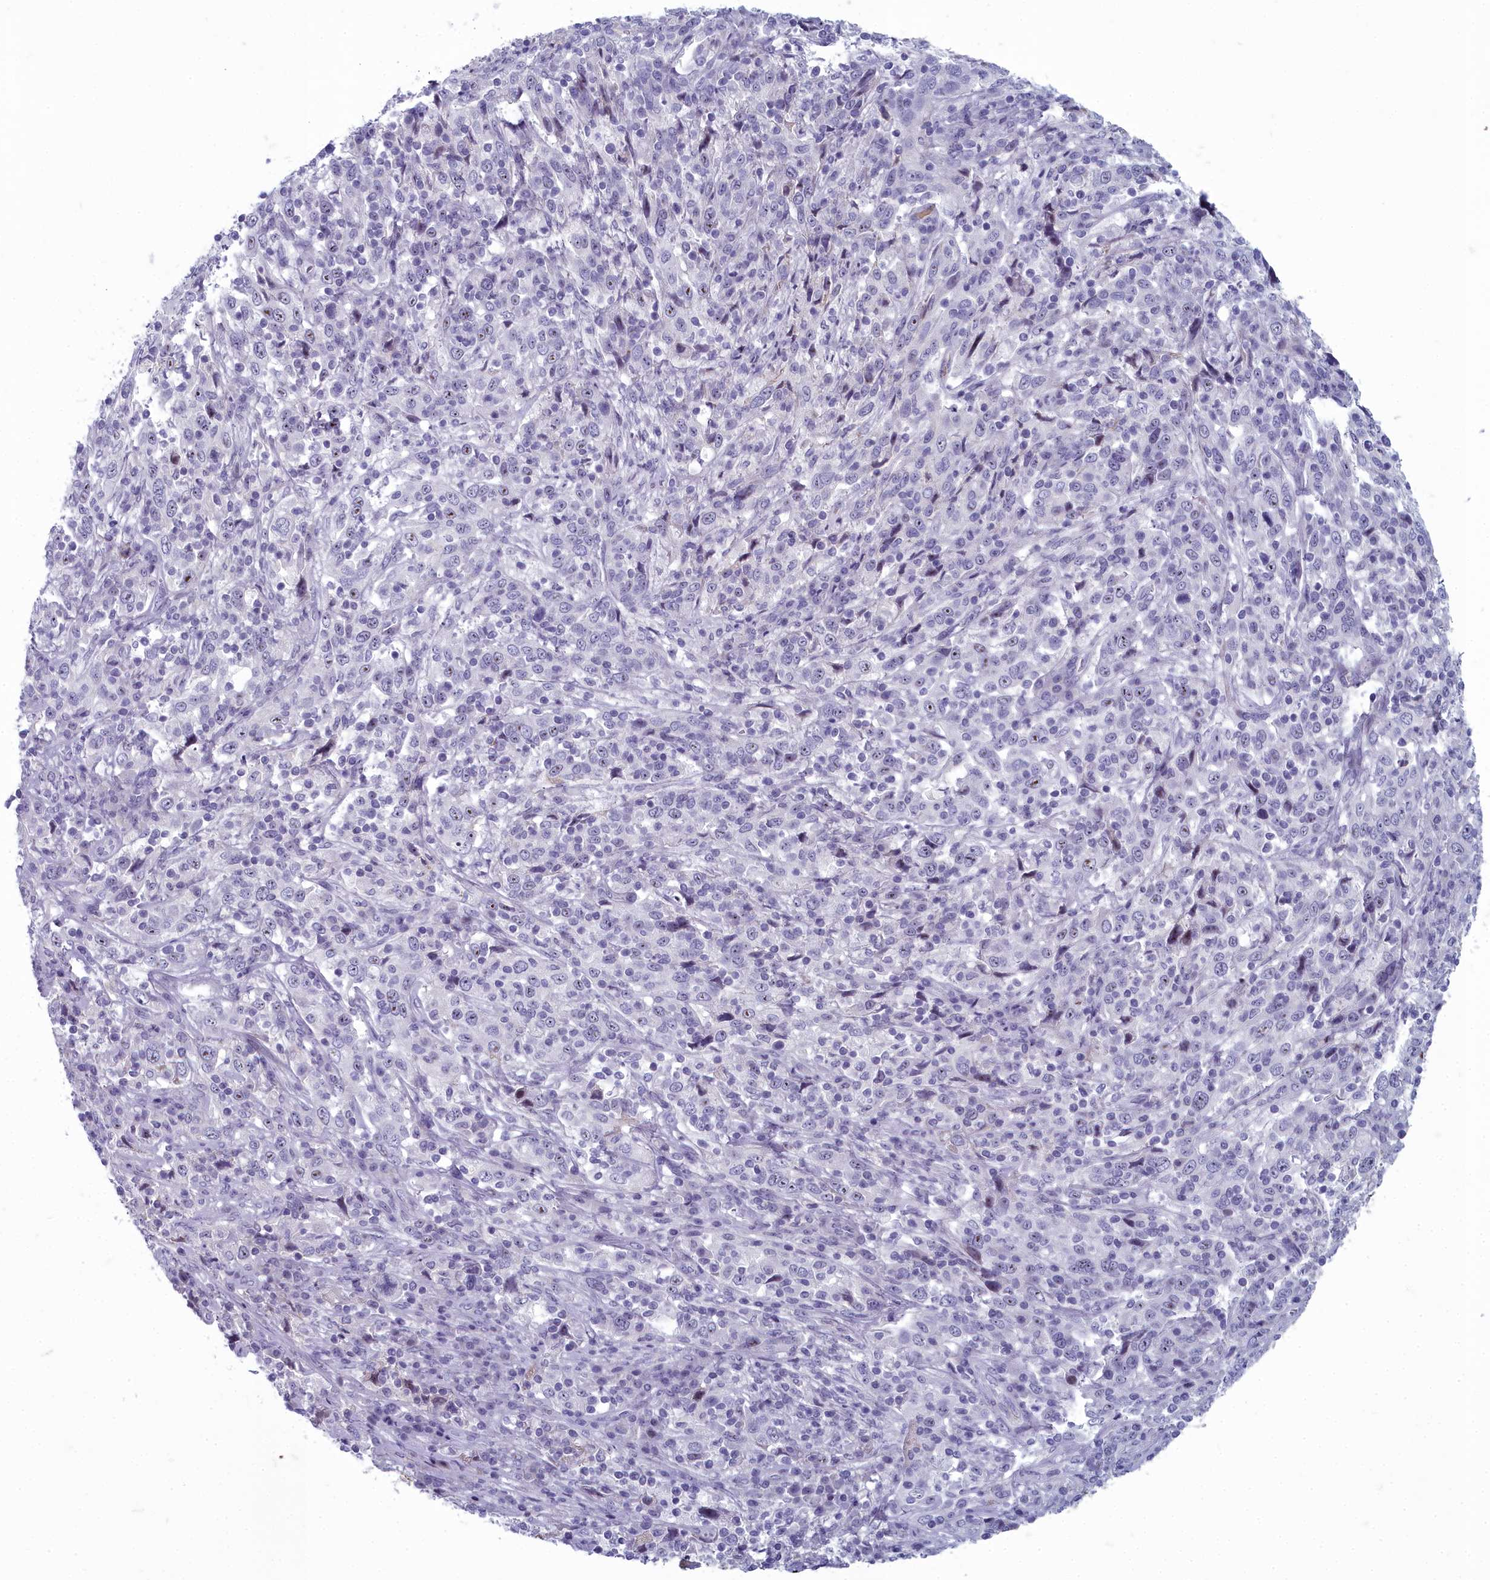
{"staining": {"intensity": "negative", "quantity": "none", "location": "none"}, "tissue": "cervical cancer", "cell_type": "Tumor cells", "image_type": "cancer", "snomed": [{"axis": "morphology", "description": "Squamous cell carcinoma, NOS"}, {"axis": "topography", "description": "Cervix"}], "caption": "Cervical squamous cell carcinoma was stained to show a protein in brown. There is no significant staining in tumor cells. (DAB (3,3'-diaminobenzidine) immunohistochemistry, high magnification).", "gene": "INSYN2A", "patient": {"sex": "female", "age": 46}}